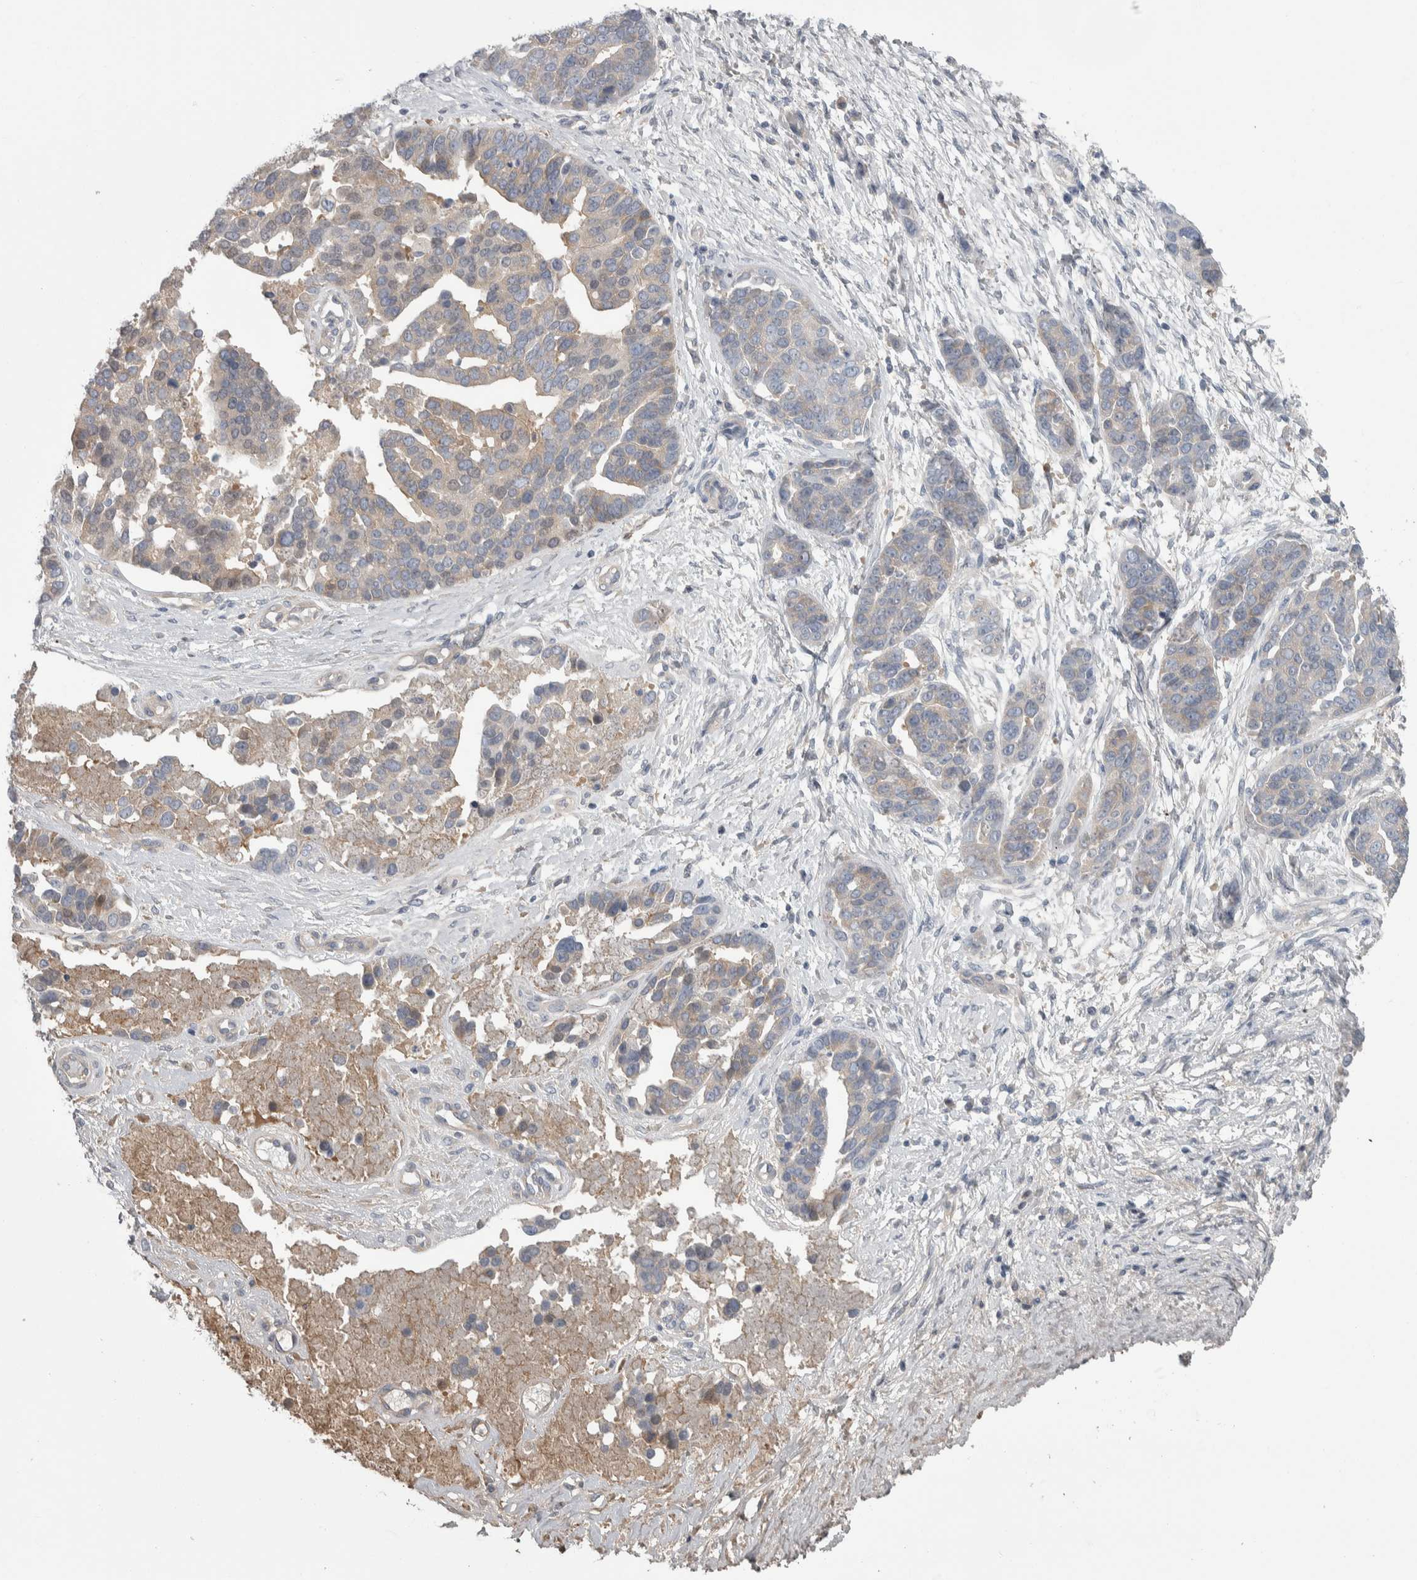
{"staining": {"intensity": "weak", "quantity": "<25%", "location": "cytoplasmic/membranous"}, "tissue": "ovarian cancer", "cell_type": "Tumor cells", "image_type": "cancer", "snomed": [{"axis": "morphology", "description": "Cystadenocarcinoma, serous, NOS"}, {"axis": "topography", "description": "Ovary"}], "caption": "The image shows no staining of tumor cells in ovarian serous cystadenocarcinoma.", "gene": "GPHN", "patient": {"sex": "female", "age": 44}}